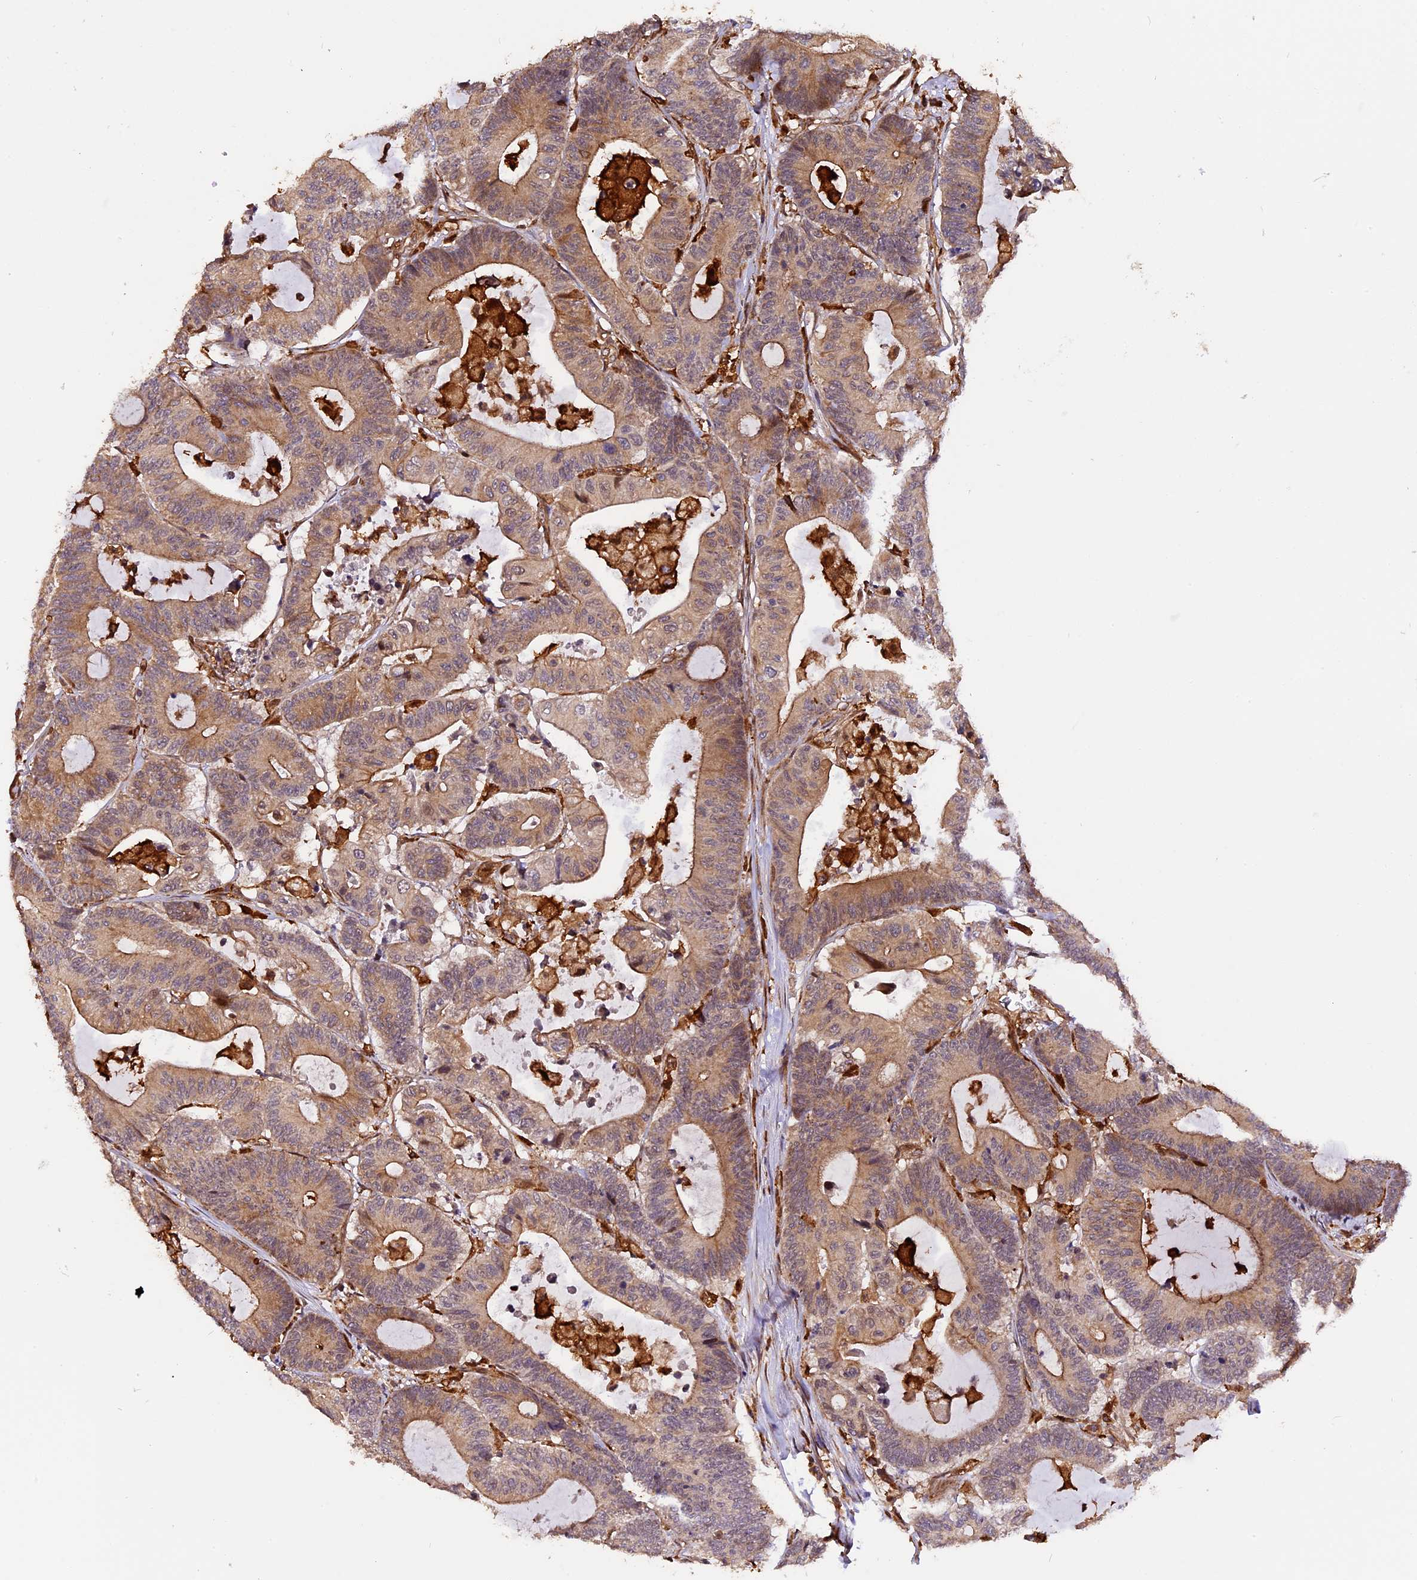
{"staining": {"intensity": "moderate", "quantity": ">75%", "location": "cytoplasmic/membranous"}, "tissue": "colorectal cancer", "cell_type": "Tumor cells", "image_type": "cancer", "snomed": [{"axis": "morphology", "description": "Adenocarcinoma, NOS"}, {"axis": "topography", "description": "Colon"}], "caption": "This is an image of immunohistochemistry staining of colorectal adenocarcinoma, which shows moderate staining in the cytoplasmic/membranous of tumor cells.", "gene": "HERPUD1", "patient": {"sex": "female", "age": 84}}